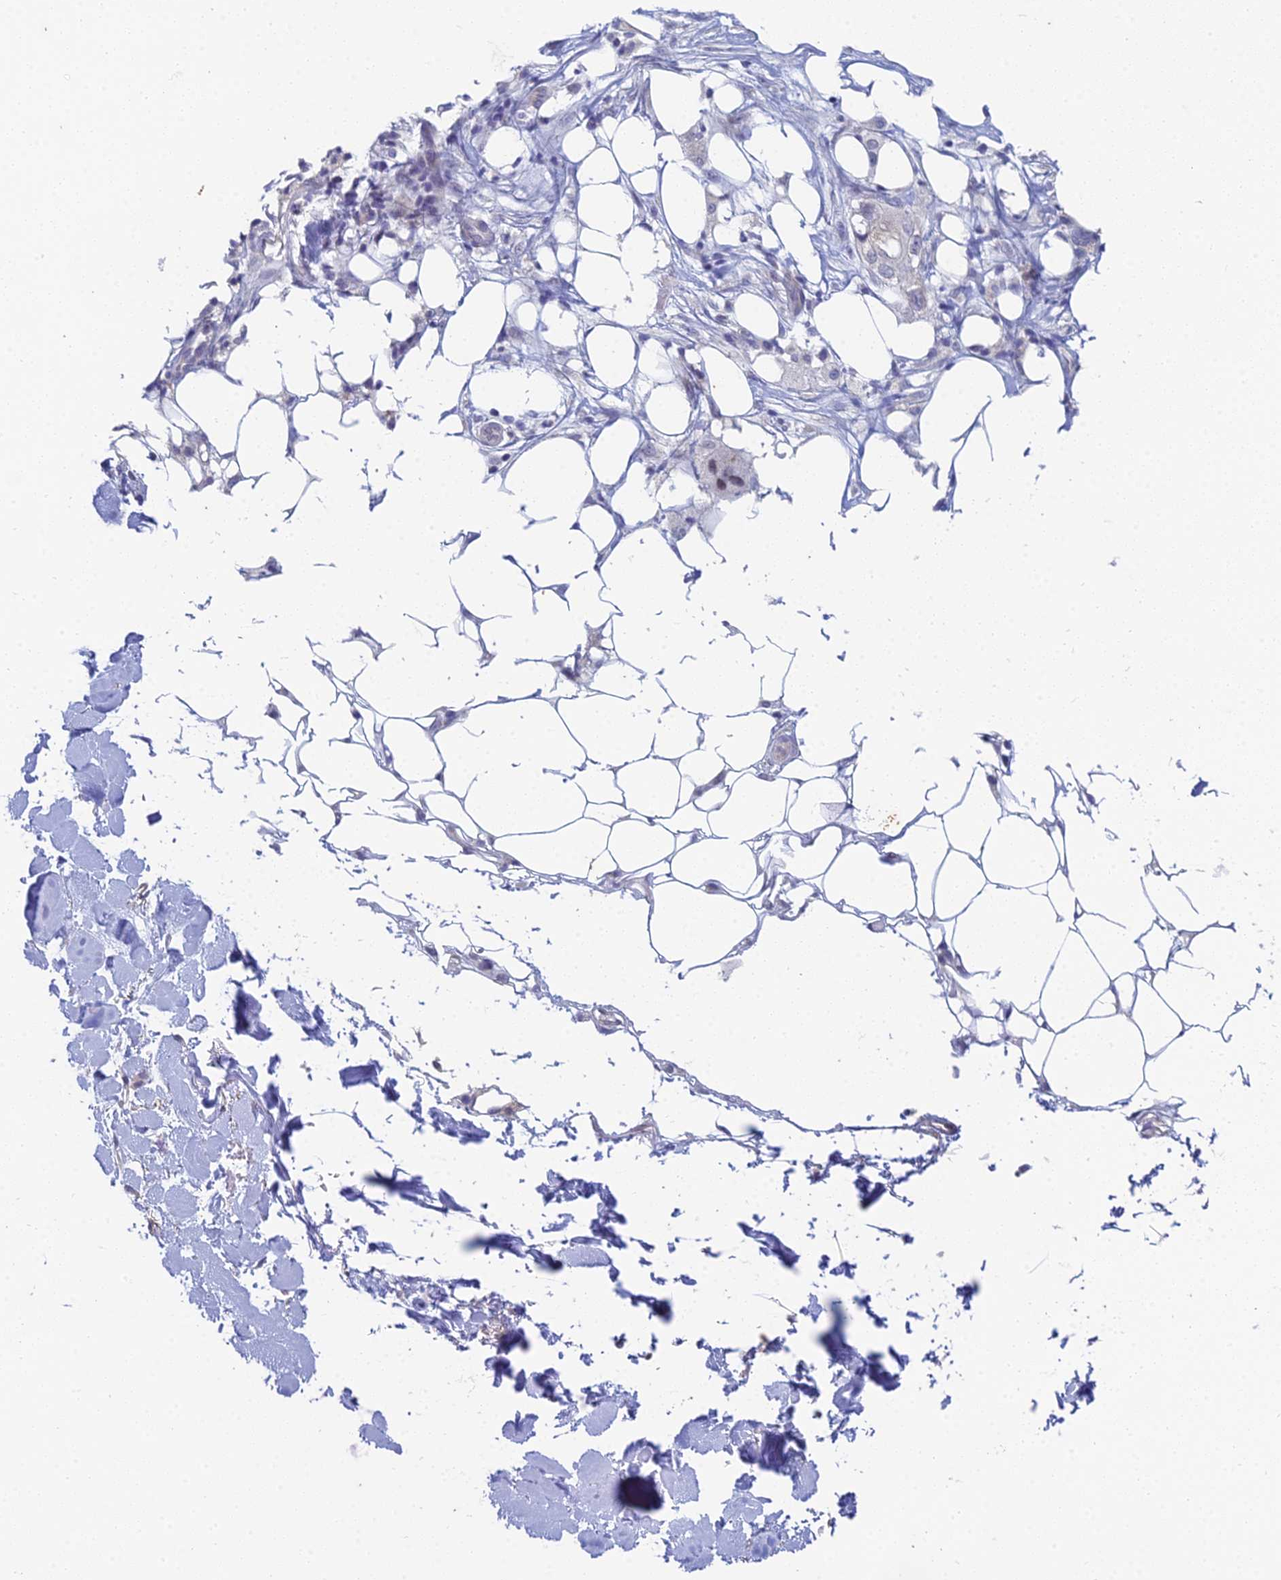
{"staining": {"intensity": "weak", "quantity": "<25%", "location": "nuclear"}, "tissue": "skin cancer", "cell_type": "Tumor cells", "image_type": "cancer", "snomed": [{"axis": "morphology", "description": "Normal tissue, NOS"}, {"axis": "morphology", "description": "Squamous cell carcinoma, NOS"}, {"axis": "topography", "description": "Skin"}], "caption": "There is no significant positivity in tumor cells of squamous cell carcinoma (skin).", "gene": "EEF2KMT", "patient": {"sex": "male", "age": 72}}